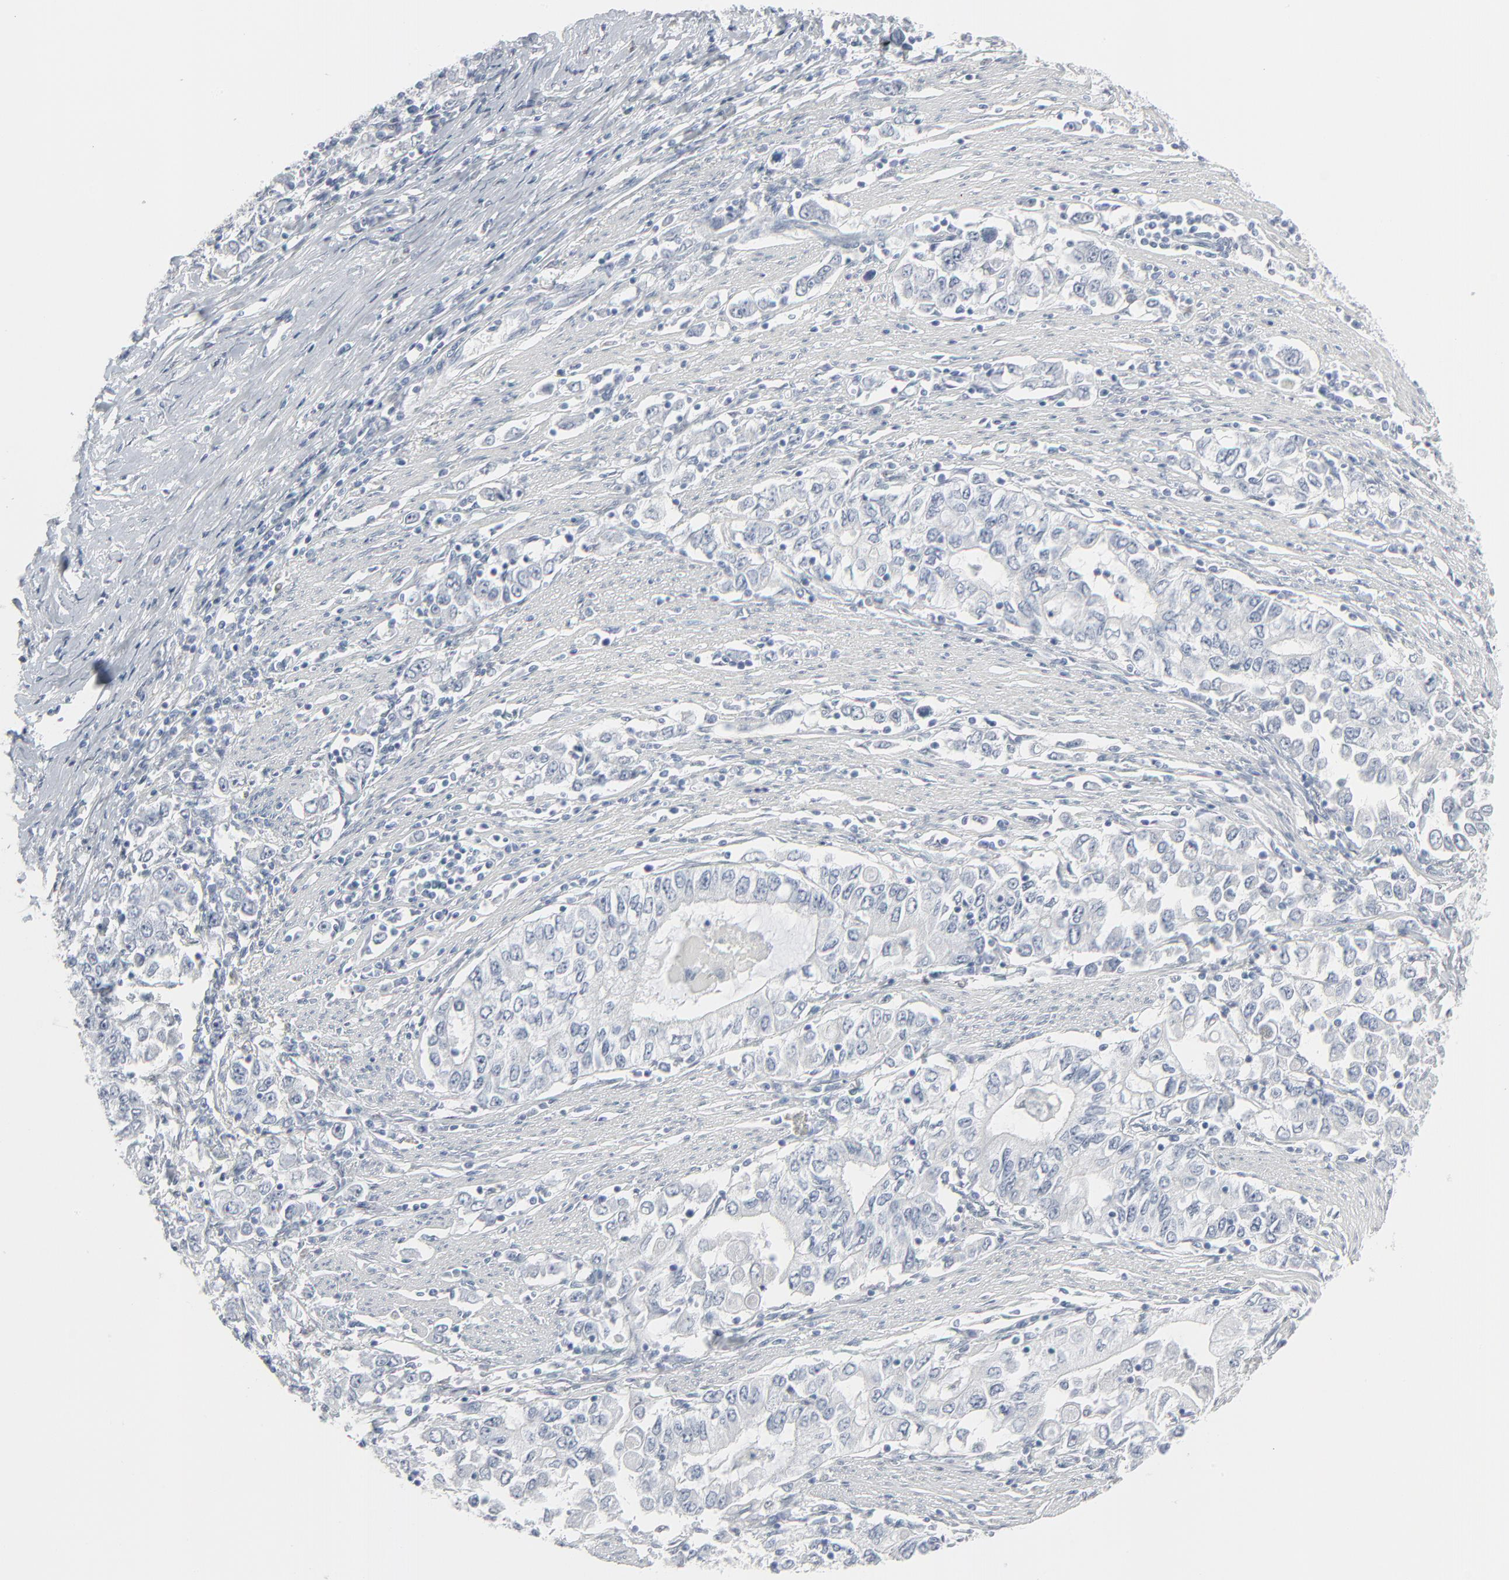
{"staining": {"intensity": "negative", "quantity": "none", "location": "none"}, "tissue": "stomach cancer", "cell_type": "Tumor cells", "image_type": "cancer", "snomed": [{"axis": "morphology", "description": "Adenocarcinoma, NOS"}, {"axis": "topography", "description": "Stomach, lower"}], "caption": "There is no significant staining in tumor cells of stomach cancer (adenocarcinoma).", "gene": "MITF", "patient": {"sex": "female", "age": 72}}